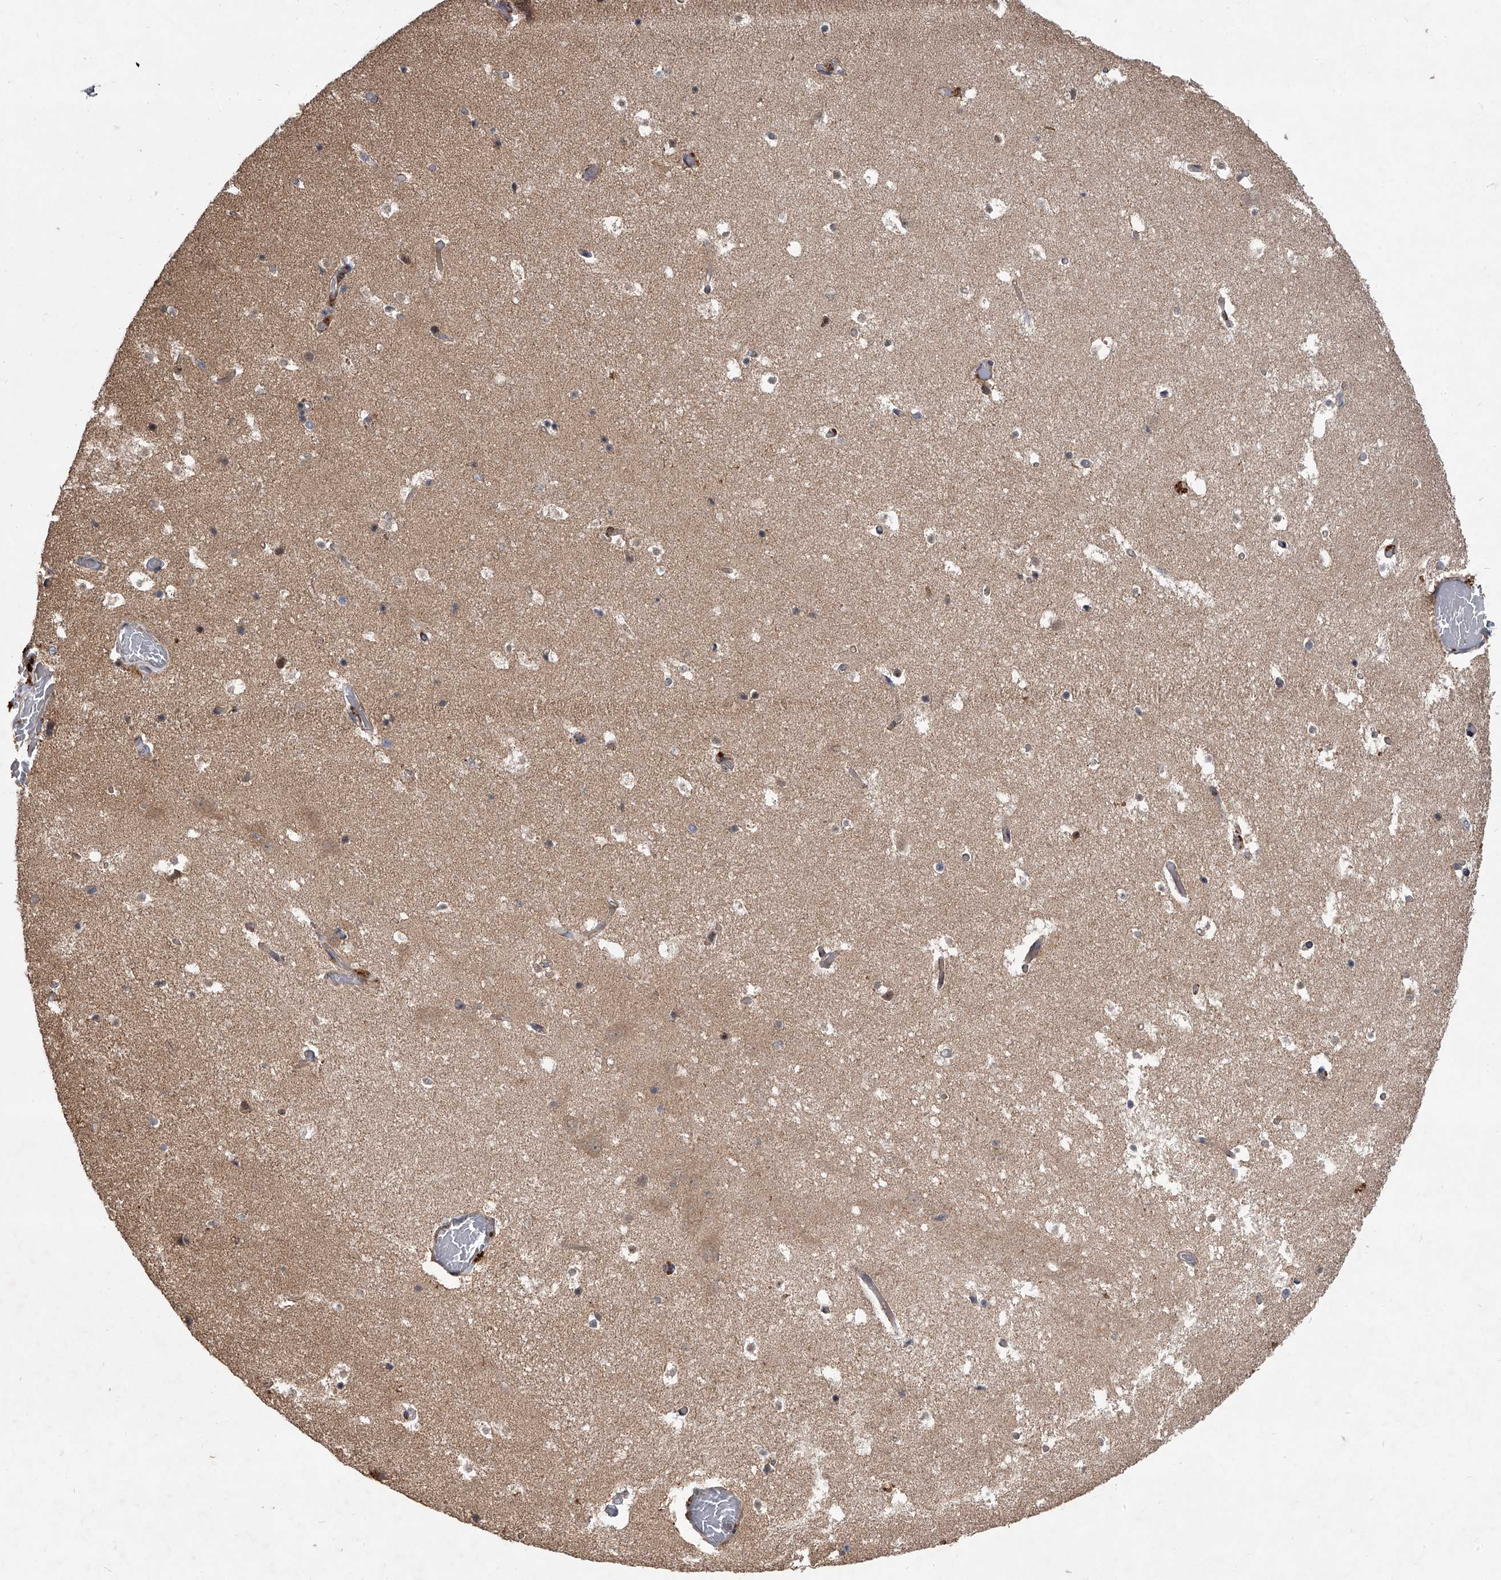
{"staining": {"intensity": "weak", "quantity": "25%-75%", "location": "cytoplasmic/membranous"}, "tissue": "hippocampus", "cell_type": "Glial cells", "image_type": "normal", "snomed": [{"axis": "morphology", "description": "Normal tissue, NOS"}, {"axis": "topography", "description": "Hippocampus"}], "caption": "Immunohistochemical staining of normal hippocampus reveals 25%-75% levels of weak cytoplasmic/membranous protein positivity in approximately 25%-75% of glial cells. (Stains: DAB (3,3'-diaminobenzidine) in brown, nuclei in blue, Microscopy: brightfield microscopy at high magnification).", "gene": "GEMIN8", "patient": {"sex": "female", "age": 52}}